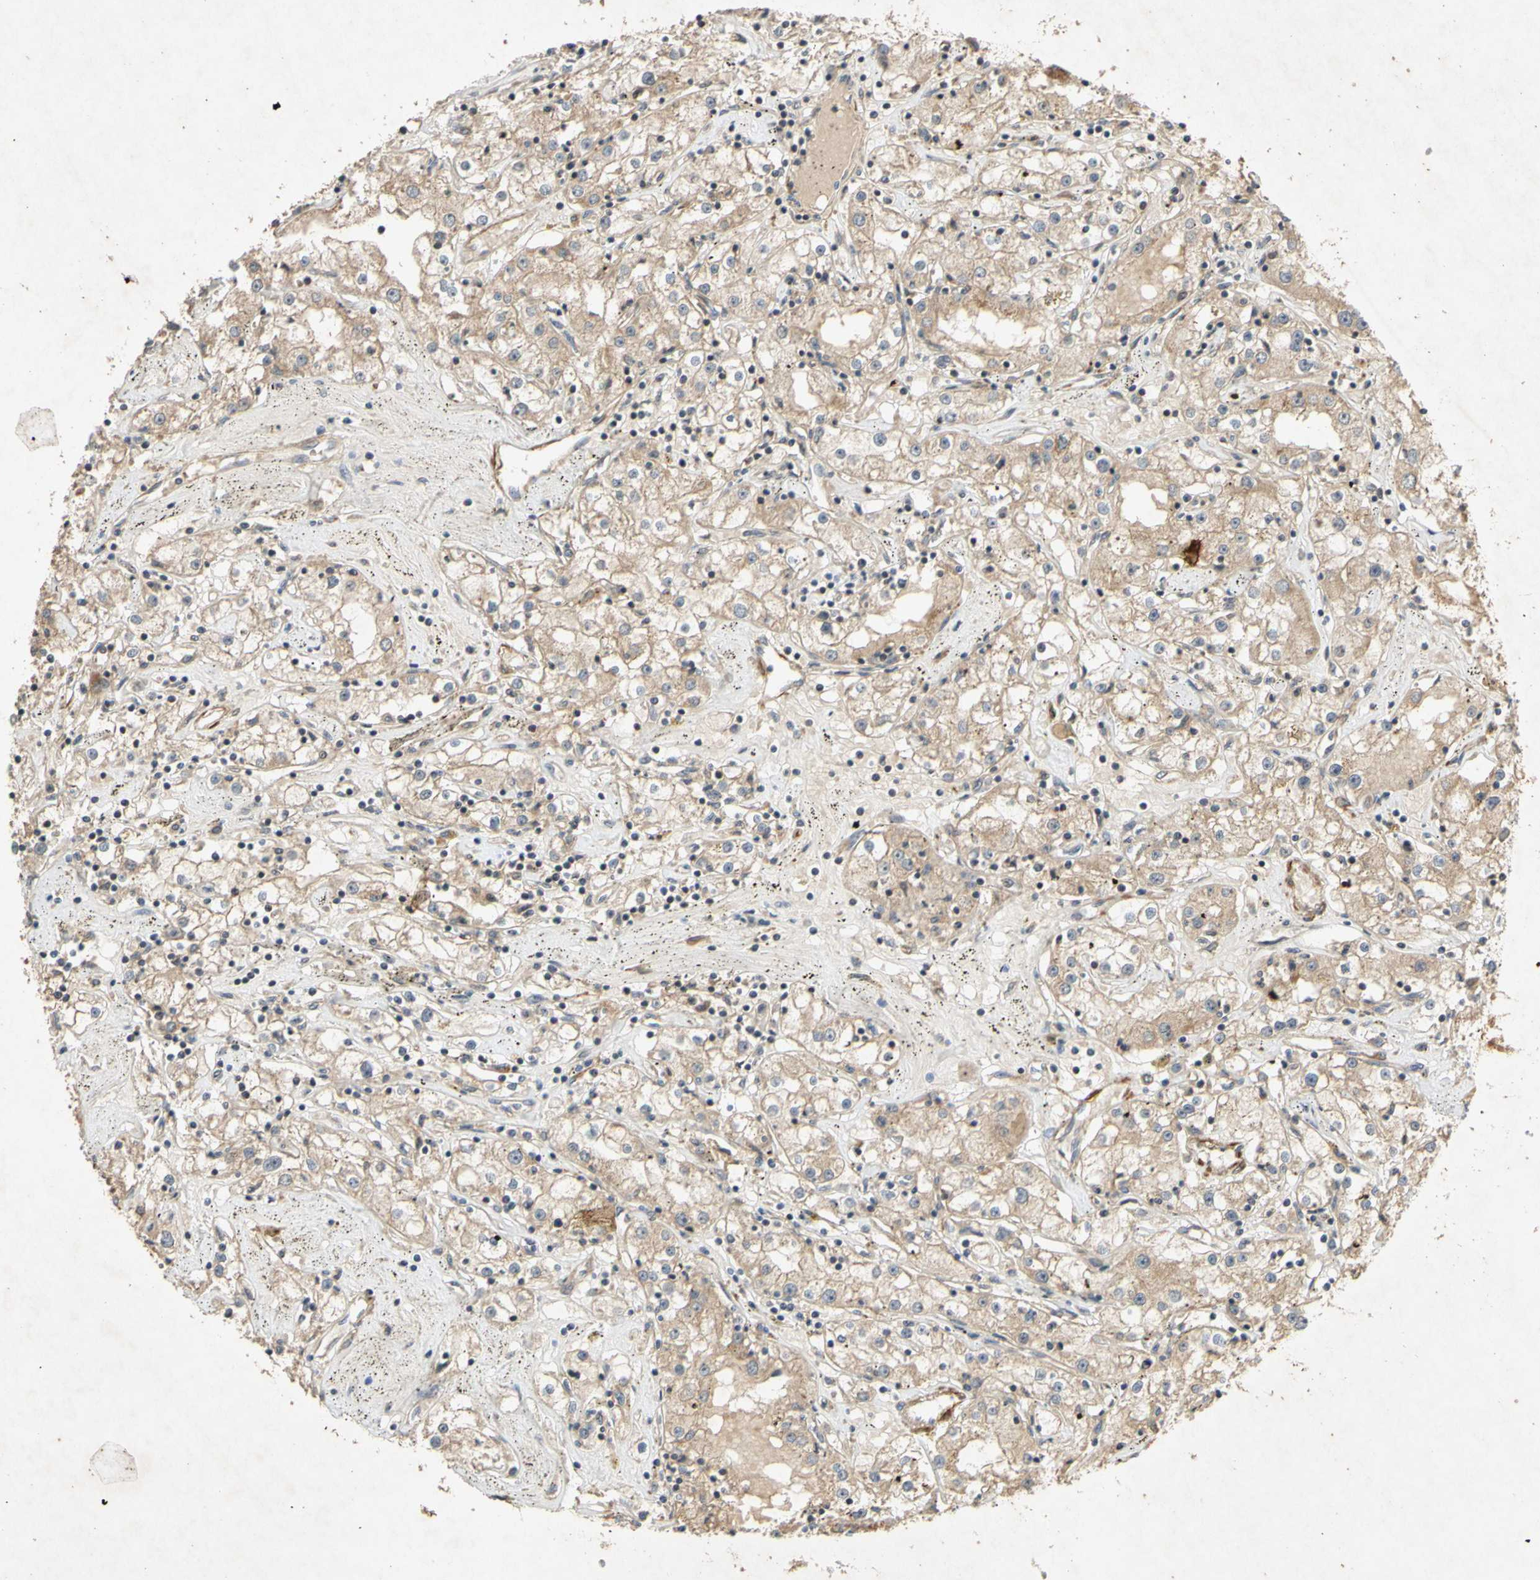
{"staining": {"intensity": "moderate", "quantity": ">75%", "location": "cytoplasmic/membranous"}, "tissue": "renal cancer", "cell_type": "Tumor cells", "image_type": "cancer", "snomed": [{"axis": "morphology", "description": "Adenocarcinoma, NOS"}, {"axis": "topography", "description": "Kidney"}], "caption": "The micrograph displays staining of renal cancer (adenocarcinoma), revealing moderate cytoplasmic/membranous protein expression (brown color) within tumor cells.", "gene": "PARD6A", "patient": {"sex": "male", "age": 56}}